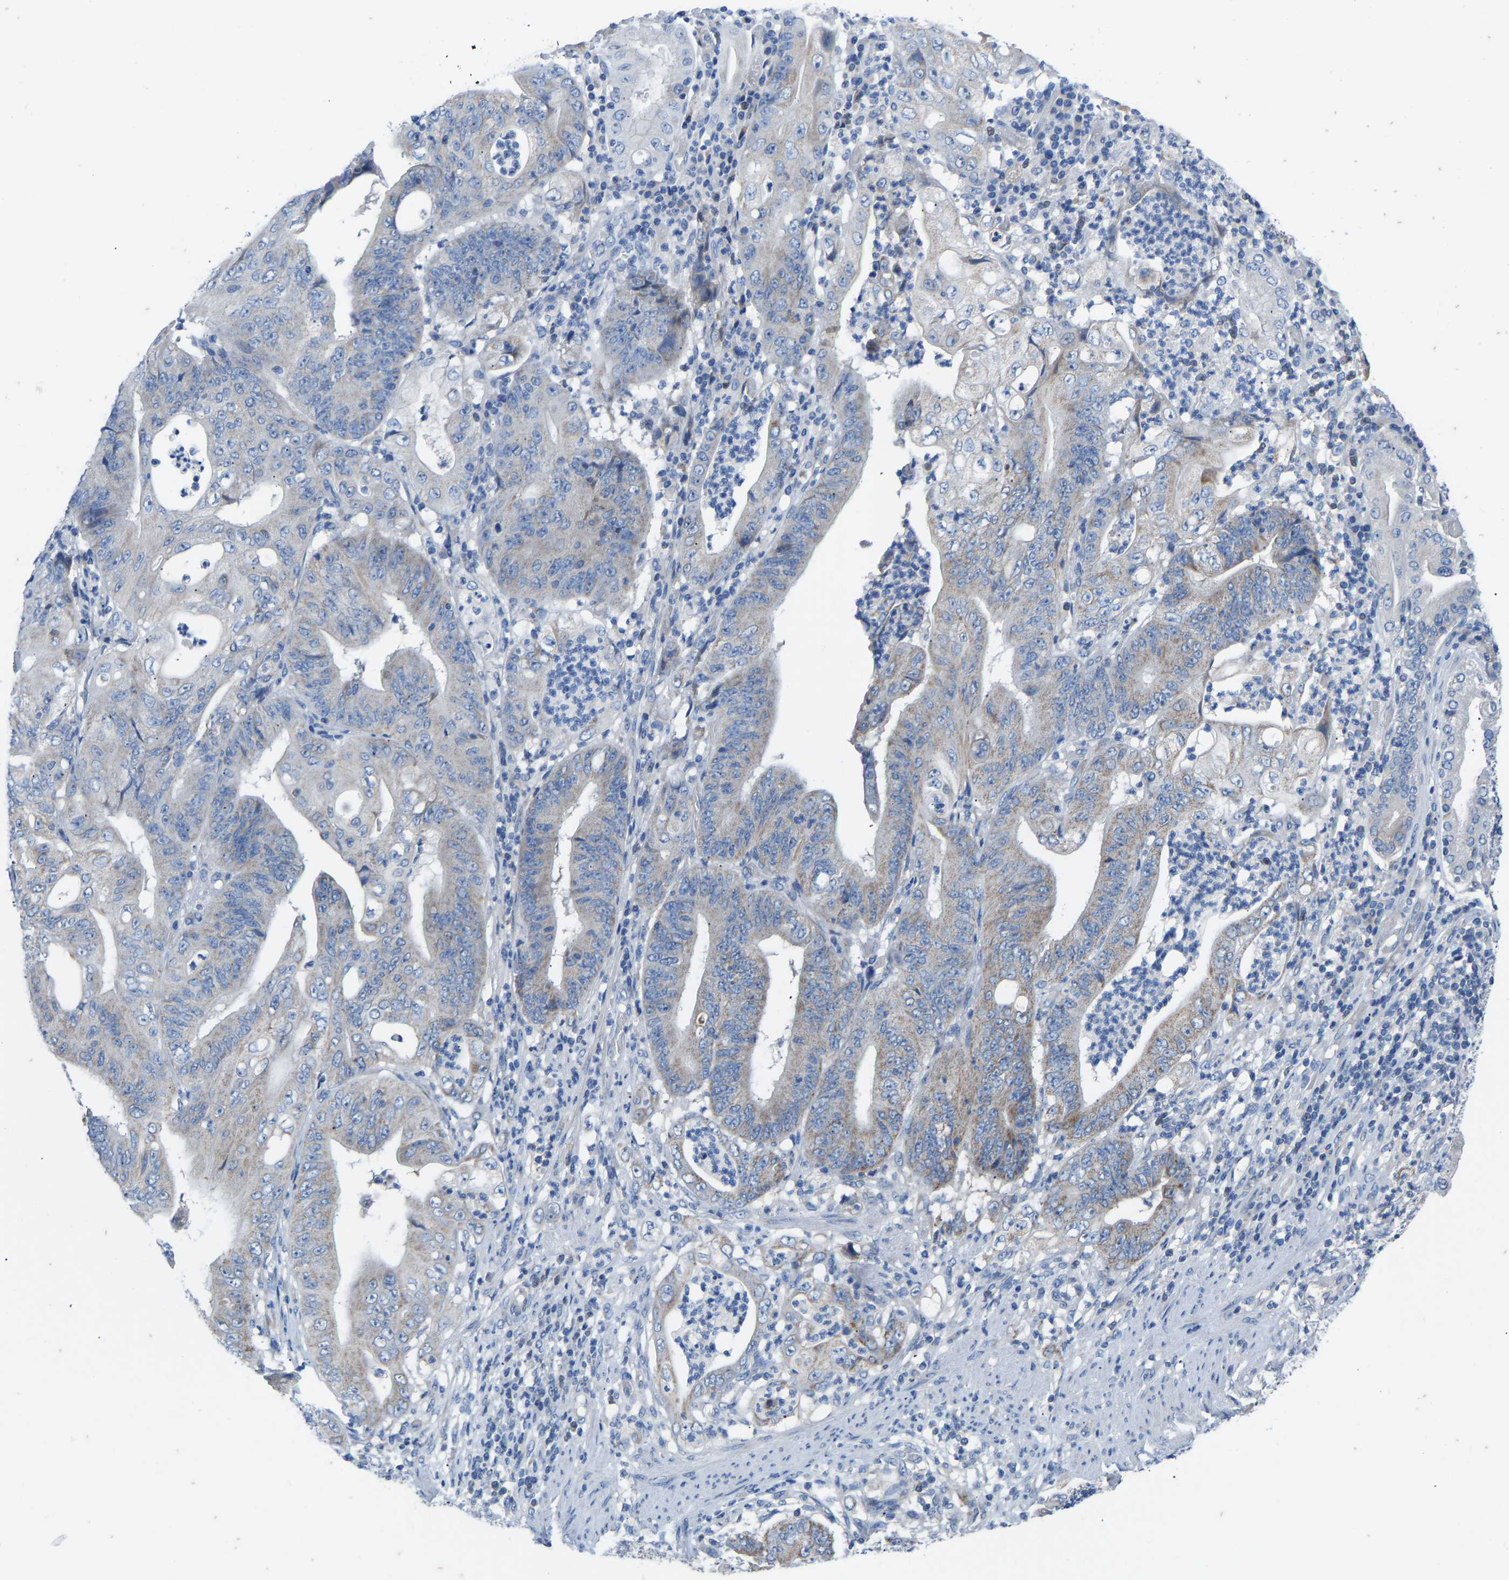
{"staining": {"intensity": "moderate", "quantity": "<25%", "location": "cytoplasmic/membranous"}, "tissue": "stomach cancer", "cell_type": "Tumor cells", "image_type": "cancer", "snomed": [{"axis": "morphology", "description": "Adenocarcinoma, NOS"}, {"axis": "topography", "description": "Stomach"}], "caption": "Human stomach cancer (adenocarcinoma) stained with a brown dye shows moderate cytoplasmic/membranous positive expression in about <25% of tumor cells.", "gene": "OLIG2", "patient": {"sex": "female", "age": 73}}